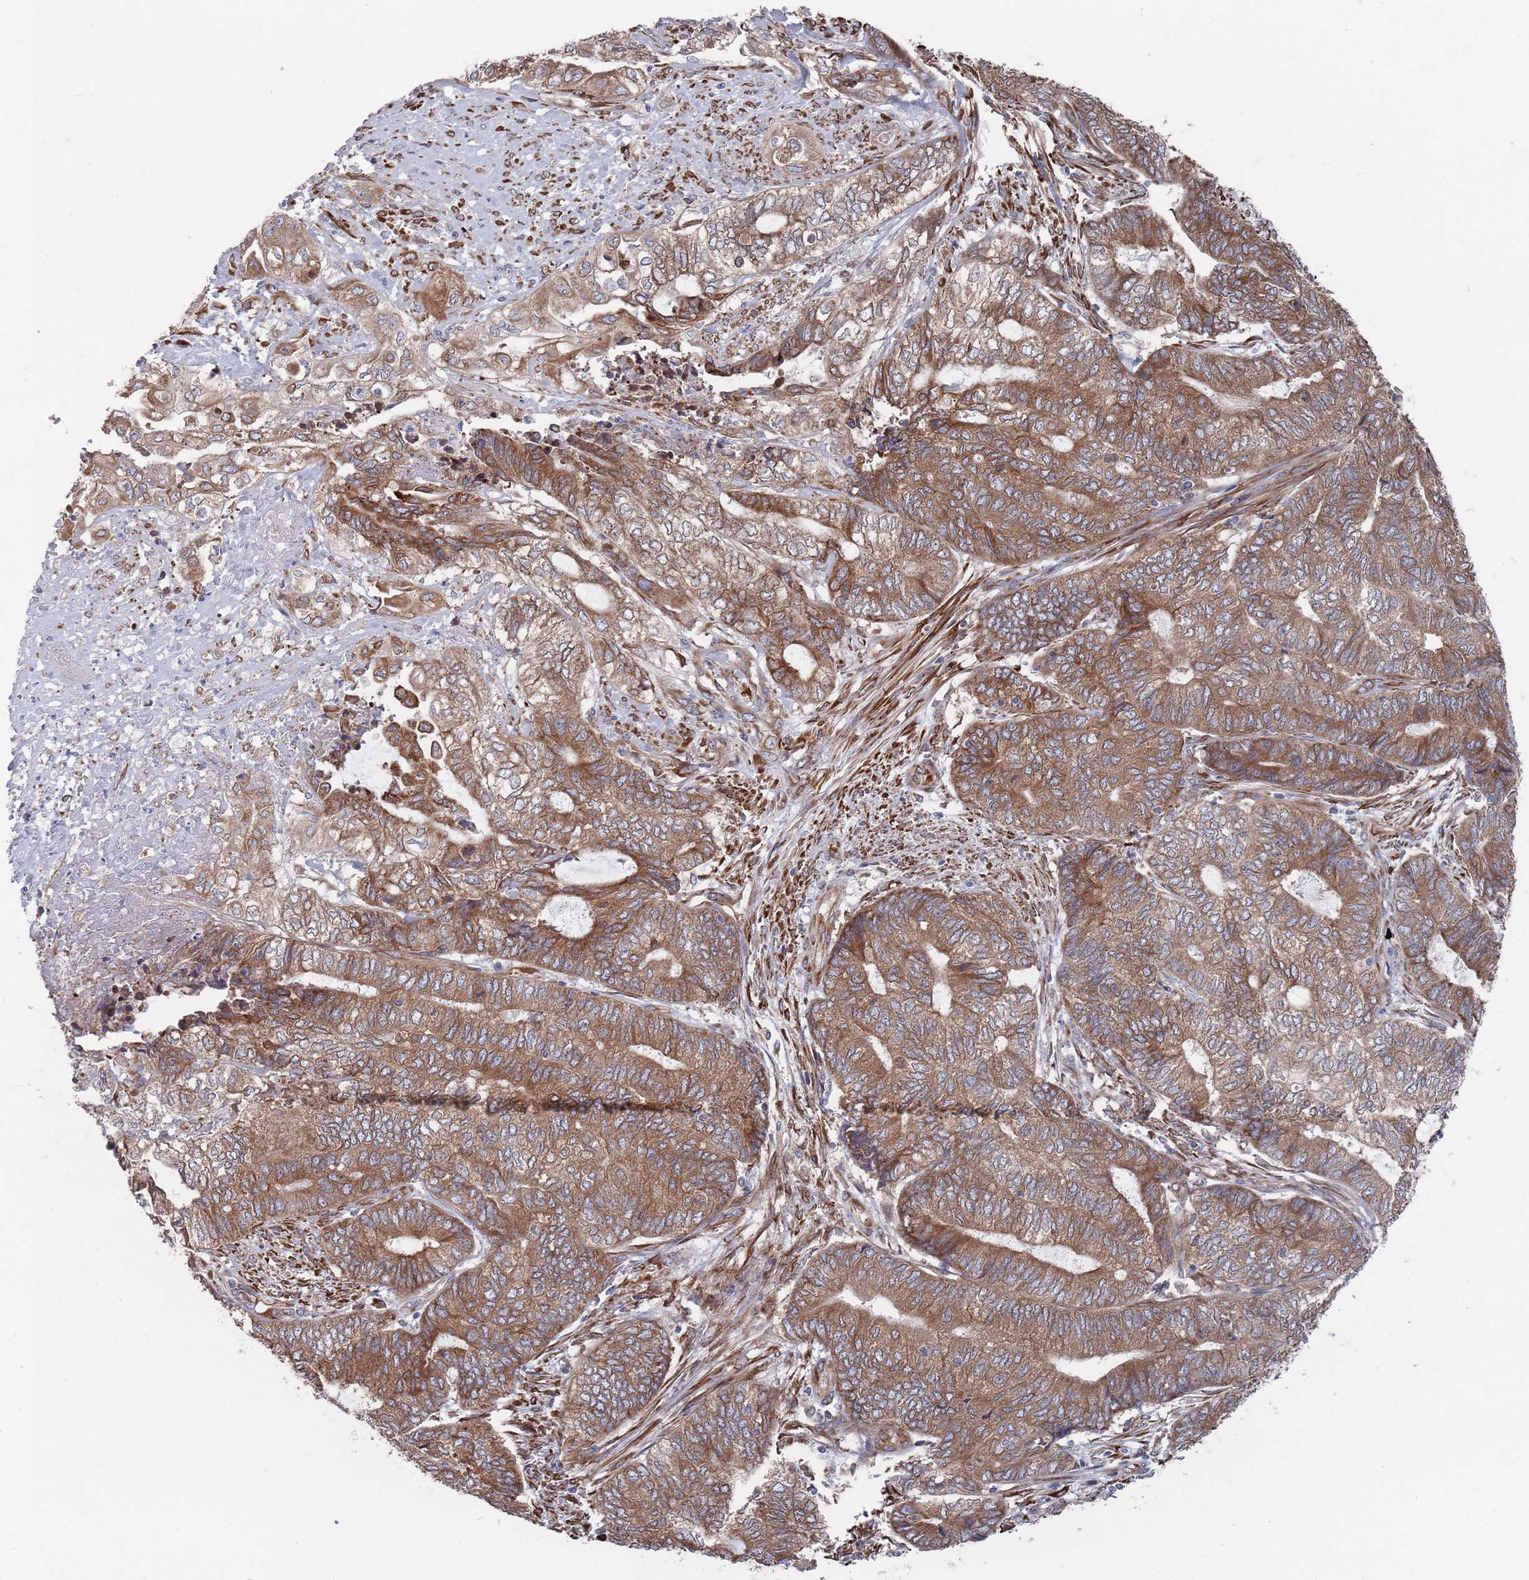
{"staining": {"intensity": "strong", "quantity": ">75%", "location": "cytoplasmic/membranous"}, "tissue": "endometrial cancer", "cell_type": "Tumor cells", "image_type": "cancer", "snomed": [{"axis": "morphology", "description": "Adenocarcinoma, NOS"}, {"axis": "topography", "description": "Uterus"}, {"axis": "topography", "description": "Endometrium"}], "caption": "Human endometrial cancer stained for a protein (brown) shows strong cytoplasmic/membranous positive staining in about >75% of tumor cells.", "gene": "CCDC106", "patient": {"sex": "female", "age": 70}}